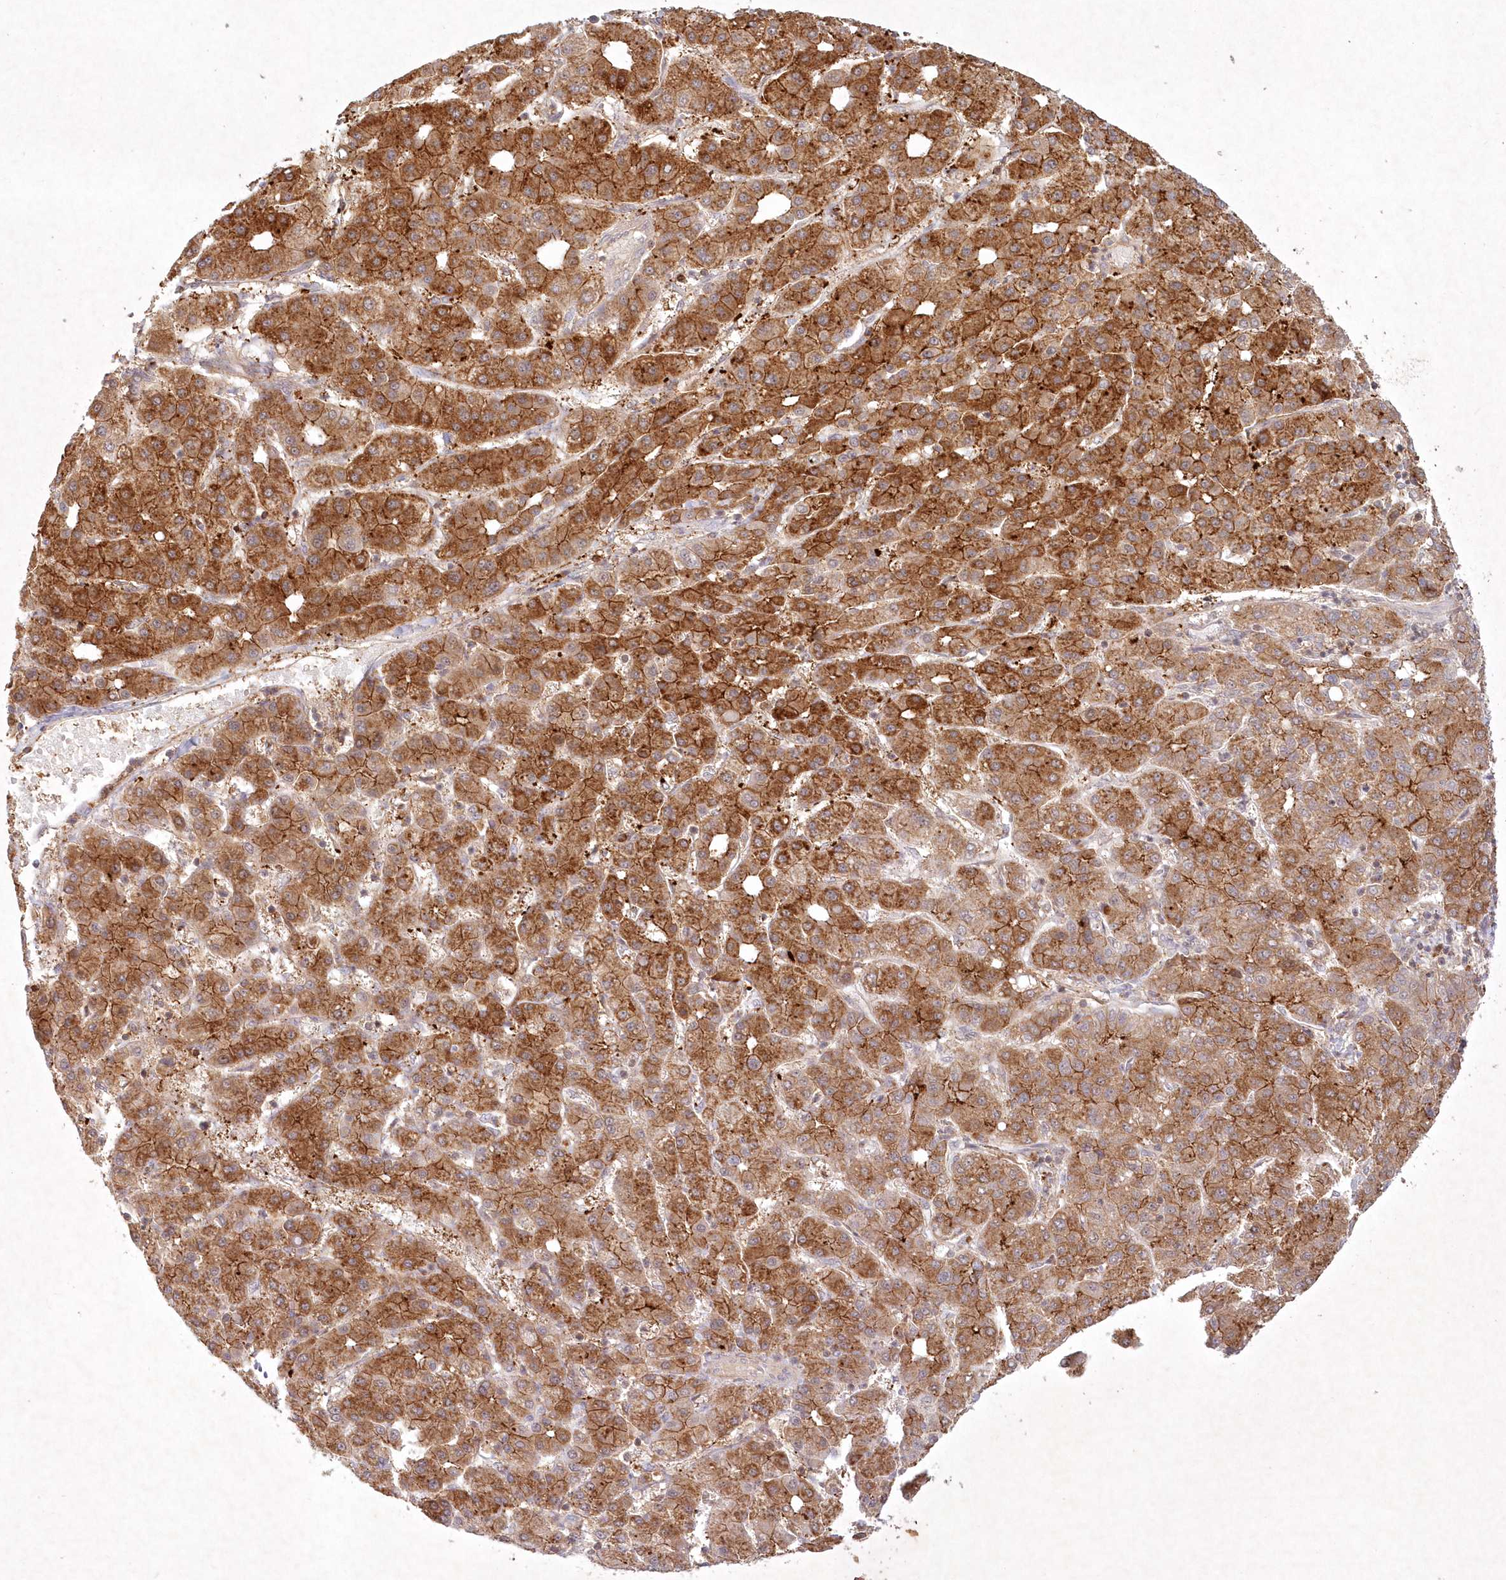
{"staining": {"intensity": "strong", "quantity": ">75%", "location": "cytoplasmic/membranous"}, "tissue": "liver cancer", "cell_type": "Tumor cells", "image_type": "cancer", "snomed": [{"axis": "morphology", "description": "Carcinoma, Hepatocellular, NOS"}, {"axis": "topography", "description": "Liver"}], "caption": "IHC photomicrograph of liver cancer stained for a protein (brown), which exhibits high levels of strong cytoplasmic/membranous positivity in approximately >75% of tumor cells.", "gene": "TOGARAM2", "patient": {"sex": "male", "age": 65}}